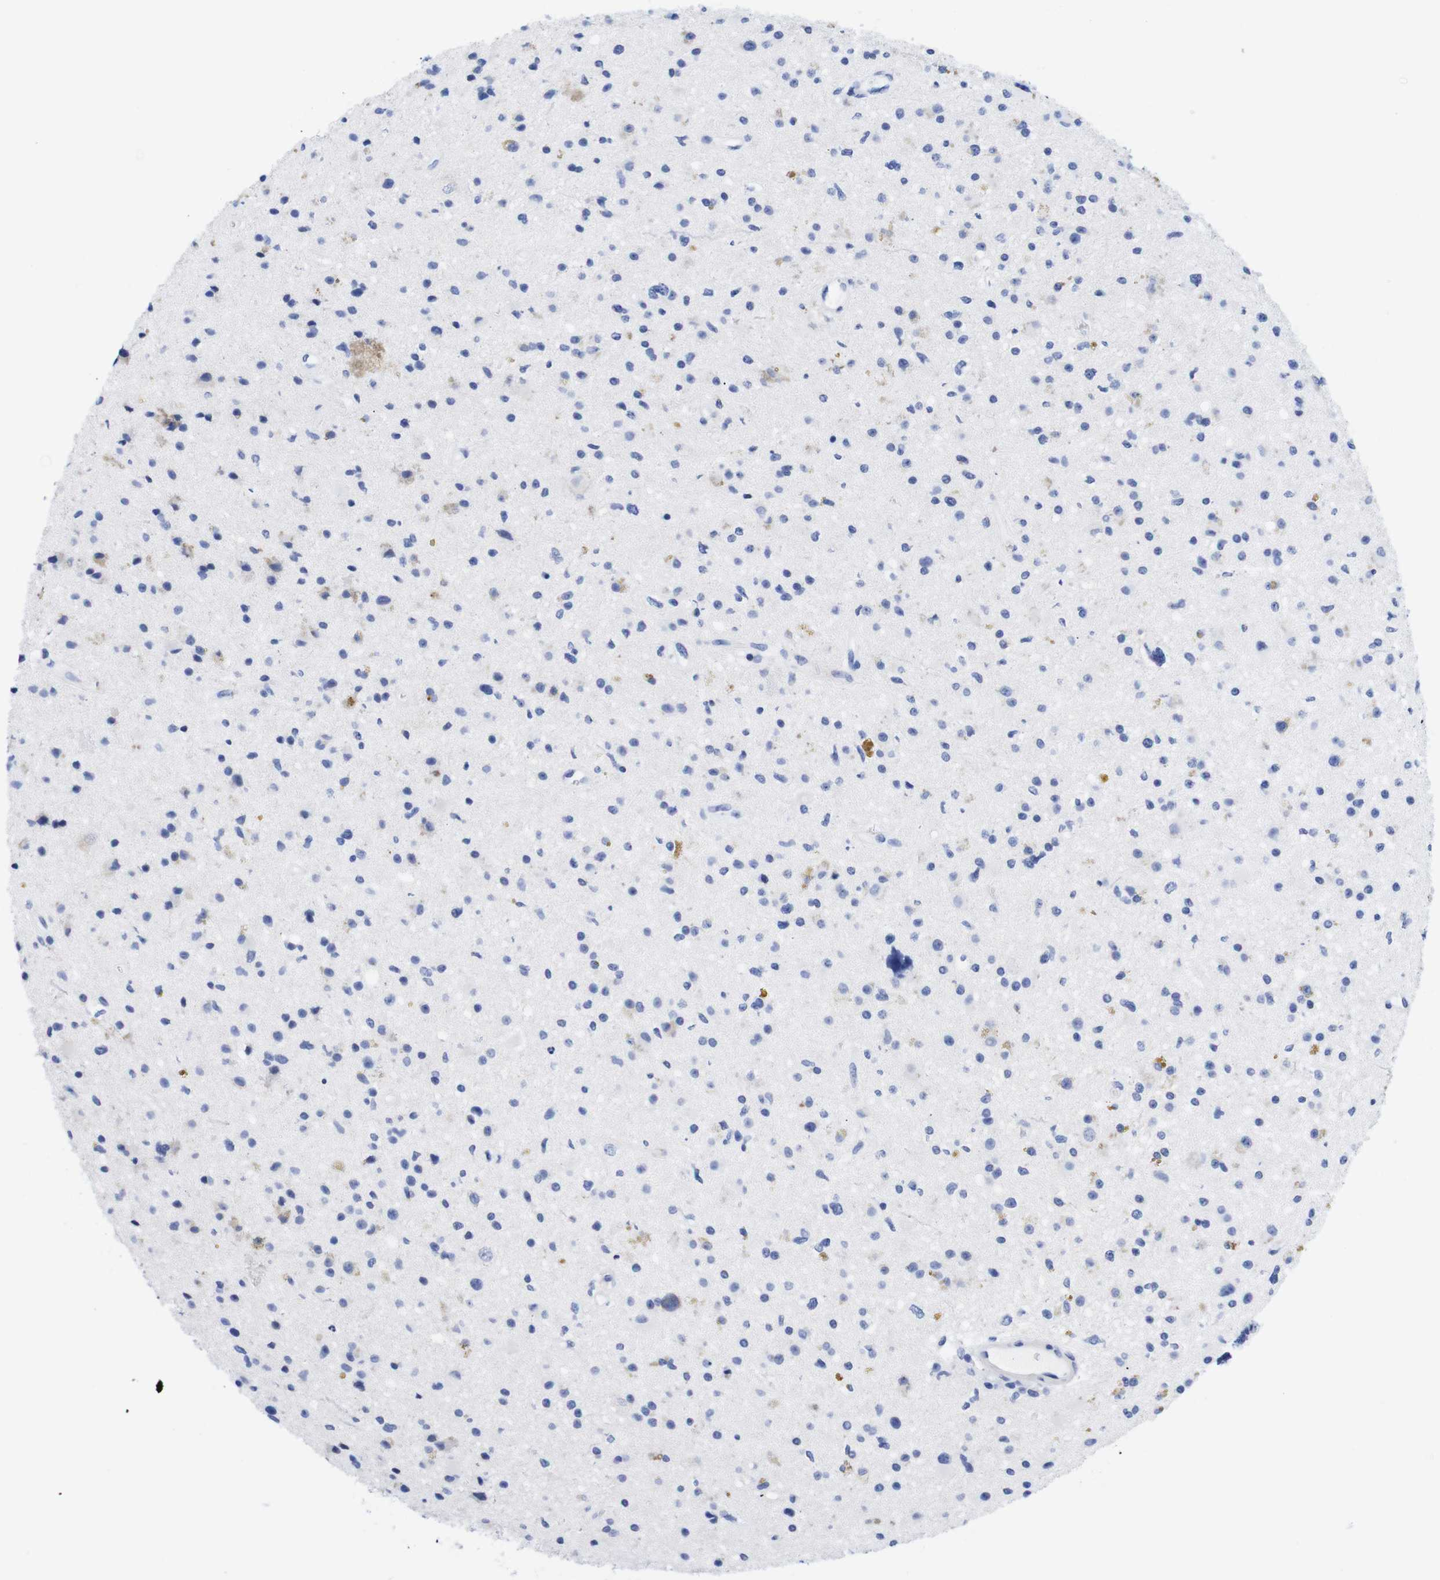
{"staining": {"intensity": "negative", "quantity": "none", "location": "none"}, "tissue": "glioma", "cell_type": "Tumor cells", "image_type": "cancer", "snomed": [{"axis": "morphology", "description": "Glioma, malignant, High grade"}, {"axis": "topography", "description": "Brain"}], "caption": "Glioma stained for a protein using immunohistochemistry shows no staining tumor cells.", "gene": "LRRC55", "patient": {"sex": "male", "age": 33}}